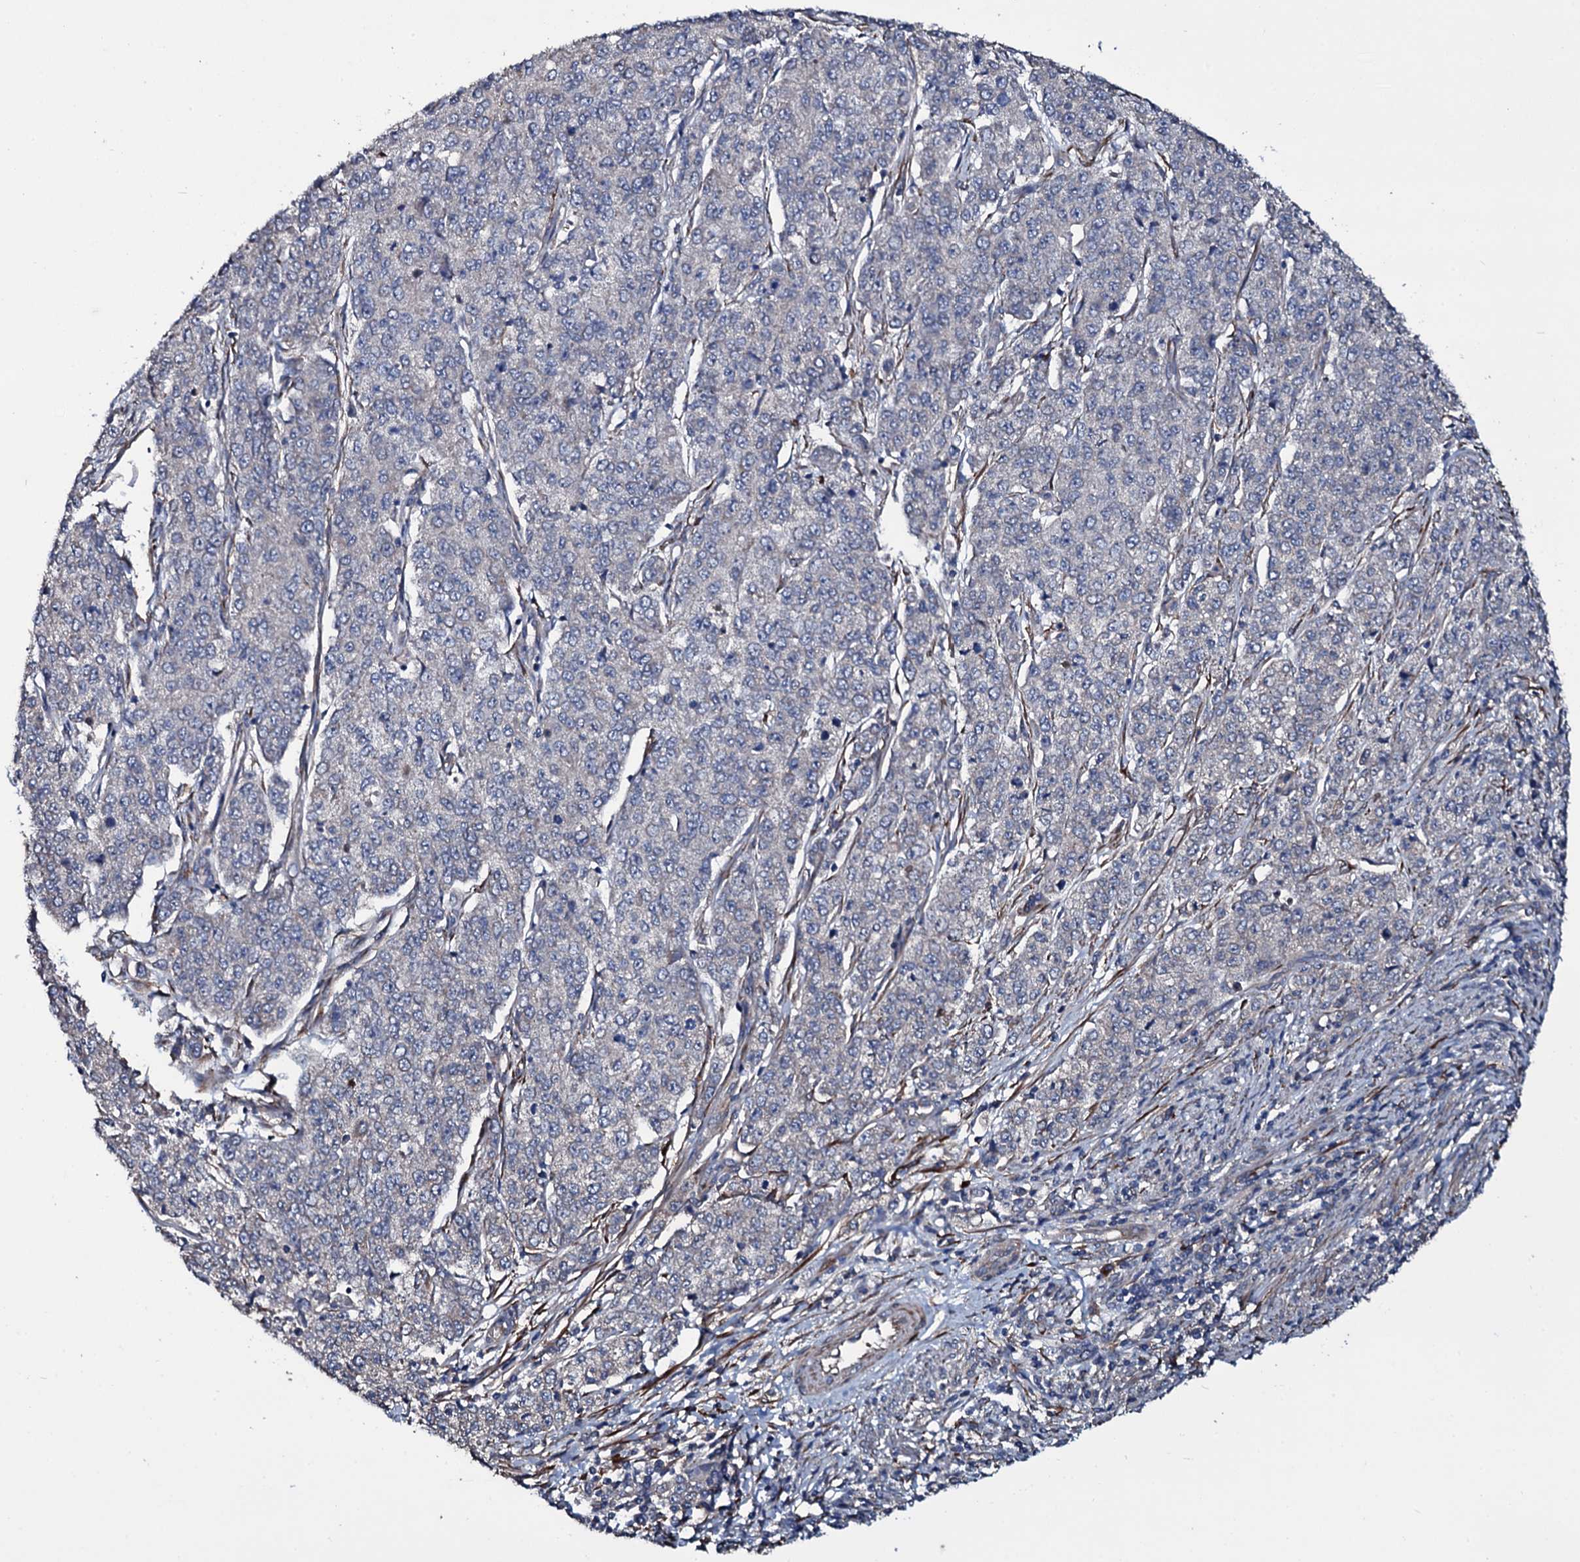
{"staining": {"intensity": "negative", "quantity": "none", "location": "none"}, "tissue": "endometrial cancer", "cell_type": "Tumor cells", "image_type": "cancer", "snomed": [{"axis": "morphology", "description": "Adenocarcinoma, NOS"}, {"axis": "topography", "description": "Endometrium"}], "caption": "The histopathology image shows no significant positivity in tumor cells of adenocarcinoma (endometrial). Brightfield microscopy of immunohistochemistry stained with DAB (brown) and hematoxylin (blue), captured at high magnification.", "gene": "WIPF3", "patient": {"sex": "female", "age": 50}}